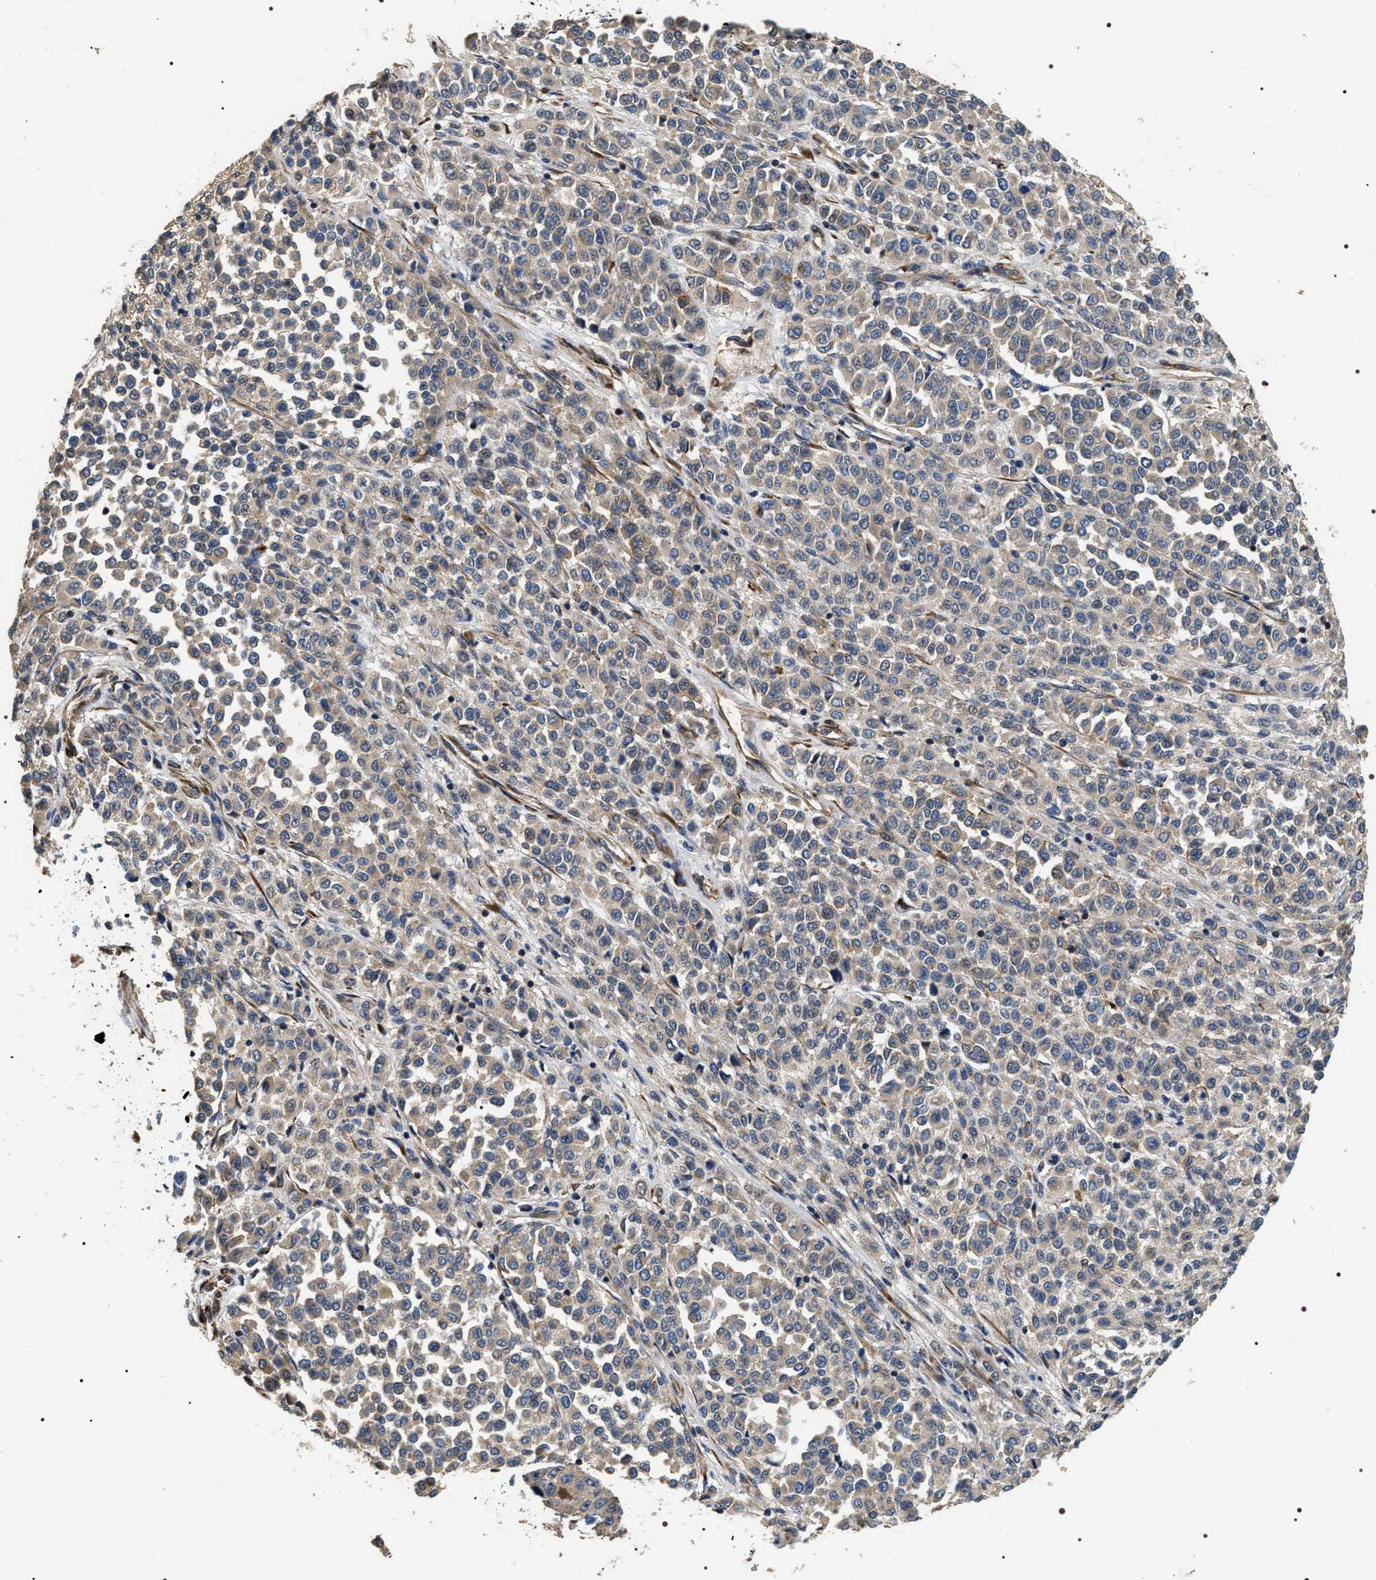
{"staining": {"intensity": "weak", "quantity": "<25%", "location": "cytoplasmic/membranous"}, "tissue": "melanoma", "cell_type": "Tumor cells", "image_type": "cancer", "snomed": [{"axis": "morphology", "description": "Malignant melanoma, Metastatic site"}, {"axis": "topography", "description": "Pancreas"}], "caption": "DAB (3,3'-diaminobenzidine) immunohistochemical staining of human malignant melanoma (metastatic site) demonstrates no significant expression in tumor cells.", "gene": "ZC3HAV1L", "patient": {"sex": "female", "age": 30}}